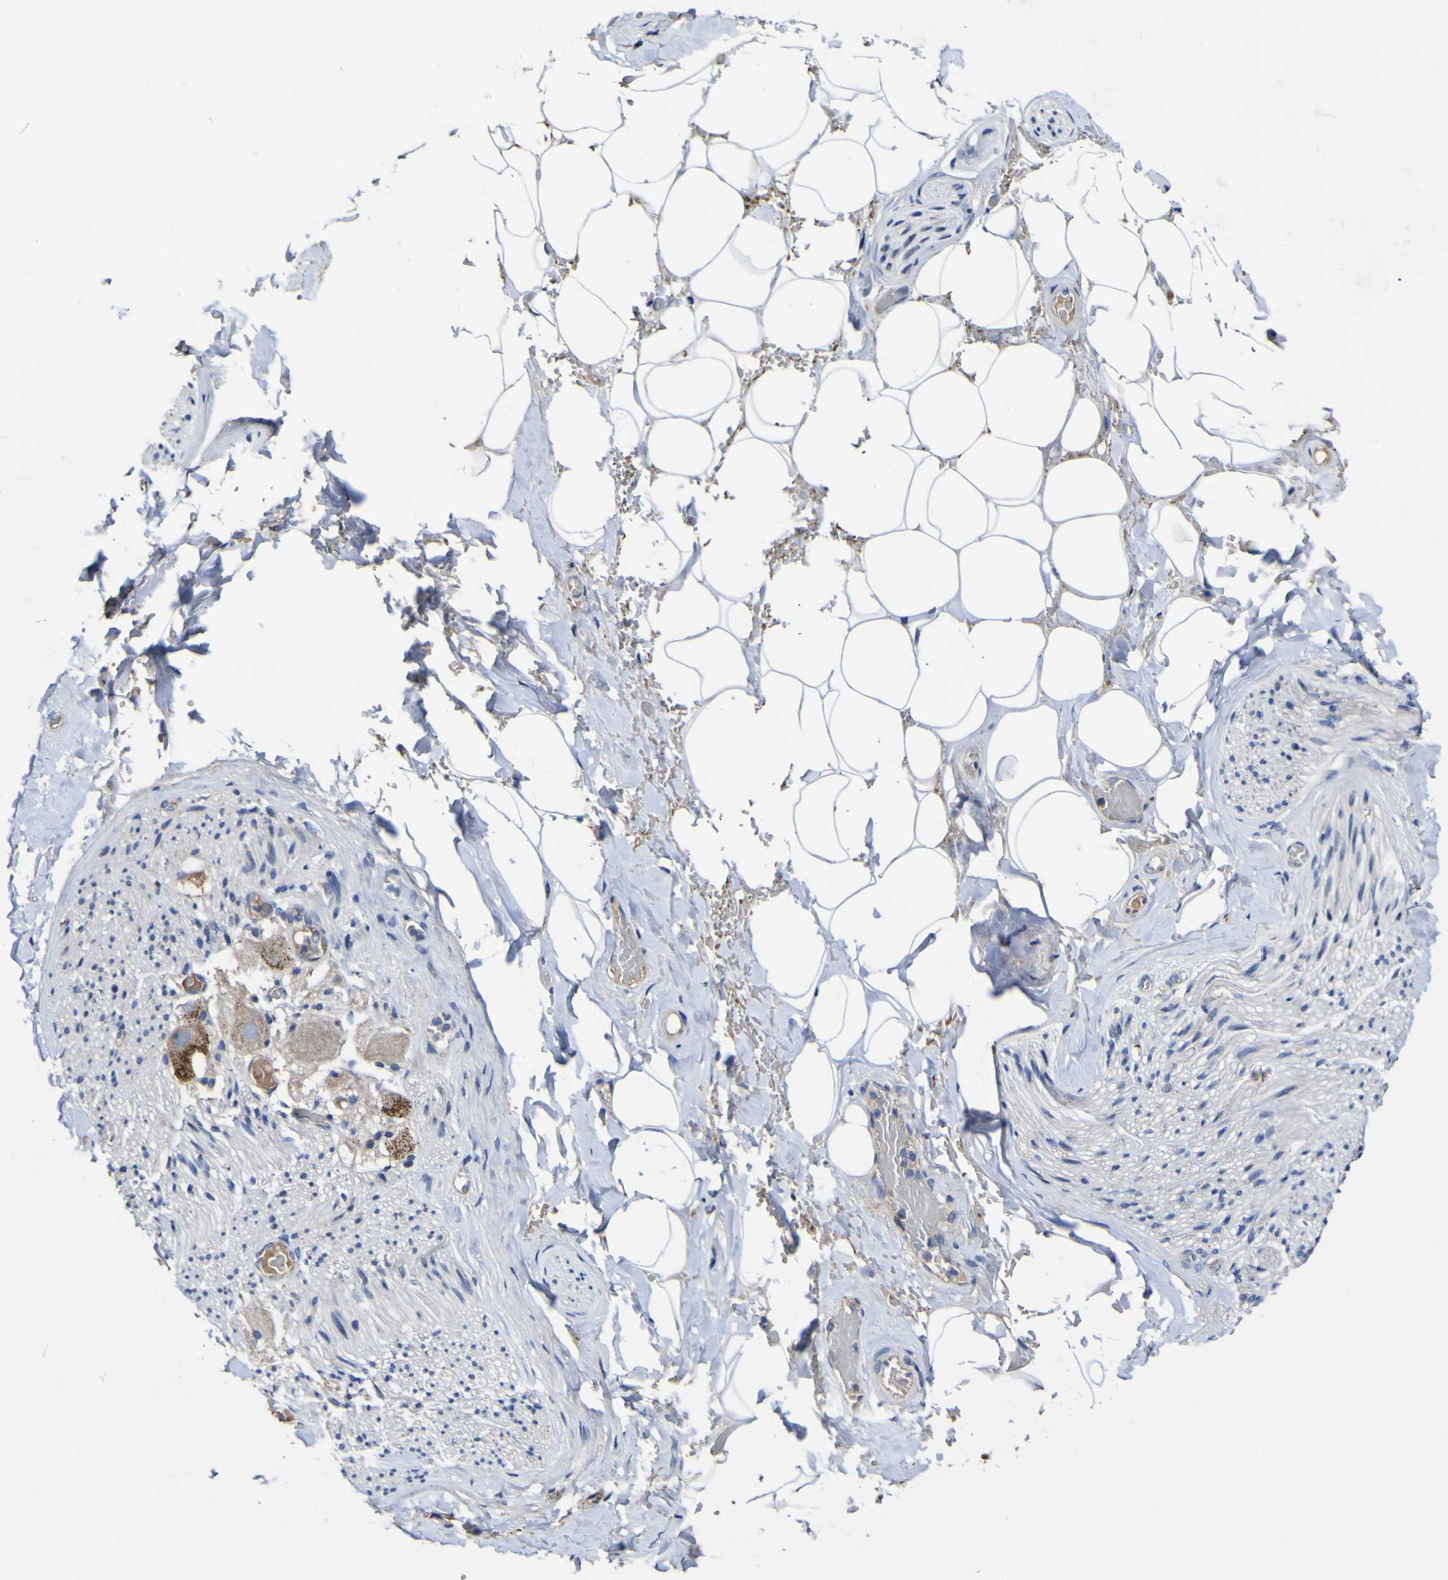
{"staining": {"intensity": "weak", "quantity": ">75%", "location": "cytoplasmic/membranous"}, "tissue": "adipose tissue", "cell_type": "Adipocytes", "image_type": "normal", "snomed": [{"axis": "morphology", "description": "Normal tissue, NOS"}, {"axis": "topography", "description": "Peripheral nerve tissue"}], "caption": "Adipocytes show low levels of weak cytoplasmic/membranous positivity in approximately >75% of cells in benign human adipose tissue. (Brightfield microscopy of DAB IHC at high magnification).", "gene": "CCDC90B", "patient": {"sex": "male", "age": 70}}